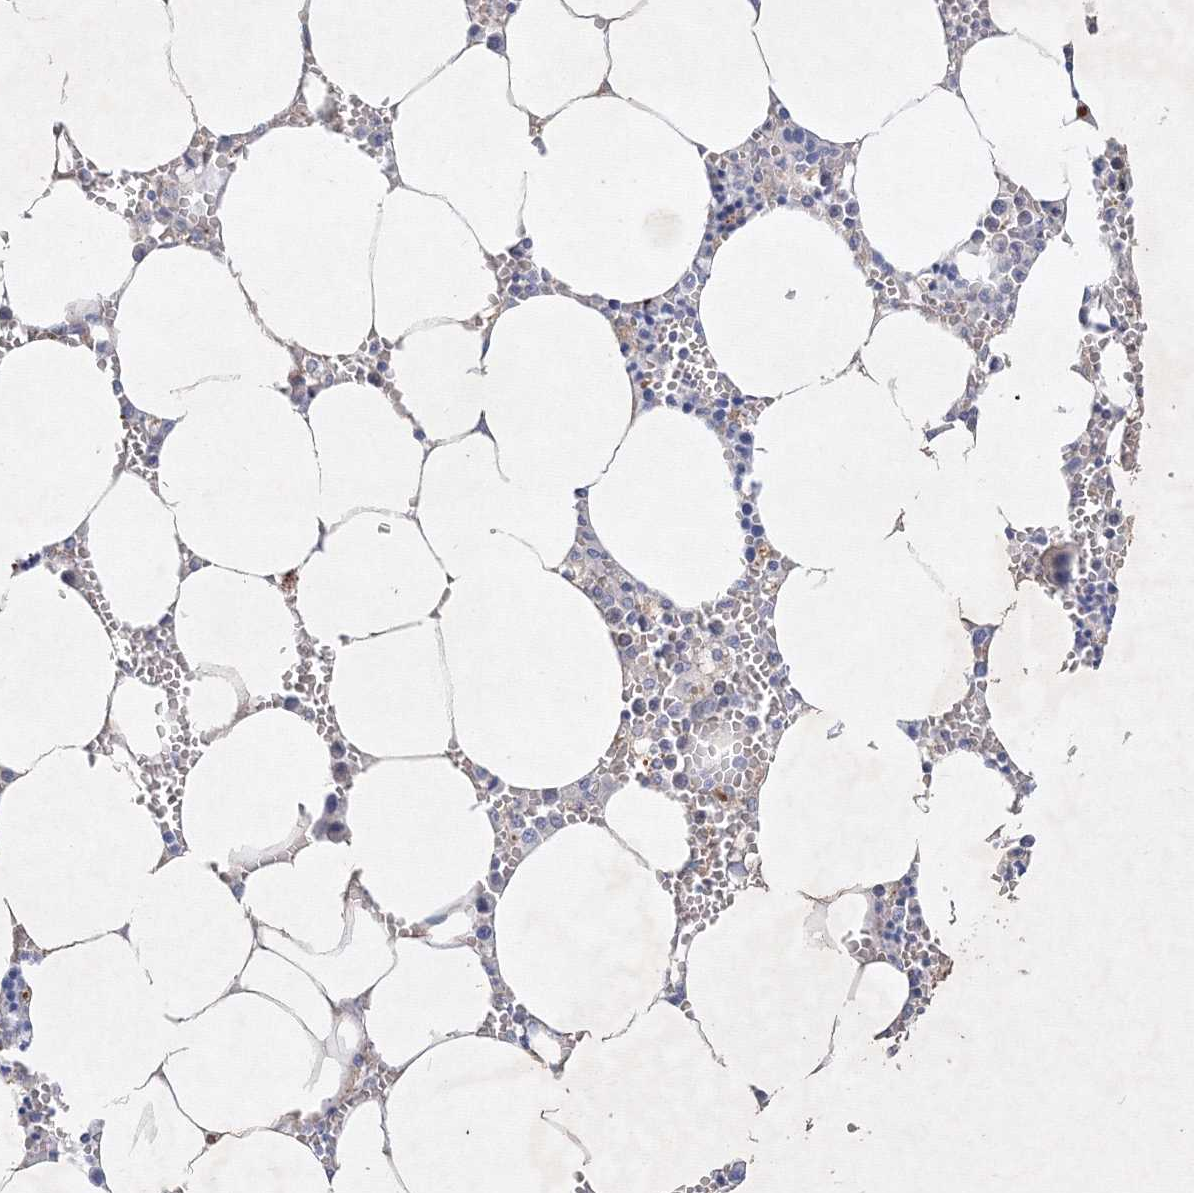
{"staining": {"intensity": "negative", "quantity": "none", "location": "none"}, "tissue": "bone marrow", "cell_type": "Hematopoietic cells", "image_type": "normal", "snomed": [{"axis": "morphology", "description": "Normal tissue, NOS"}, {"axis": "topography", "description": "Bone marrow"}], "caption": "Histopathology image shows no significant protein staining in hematopoietic cells of unremarkable bone marrow.", "gene": "CXXC4", "patient": {"sex": "male", "age": 70}}